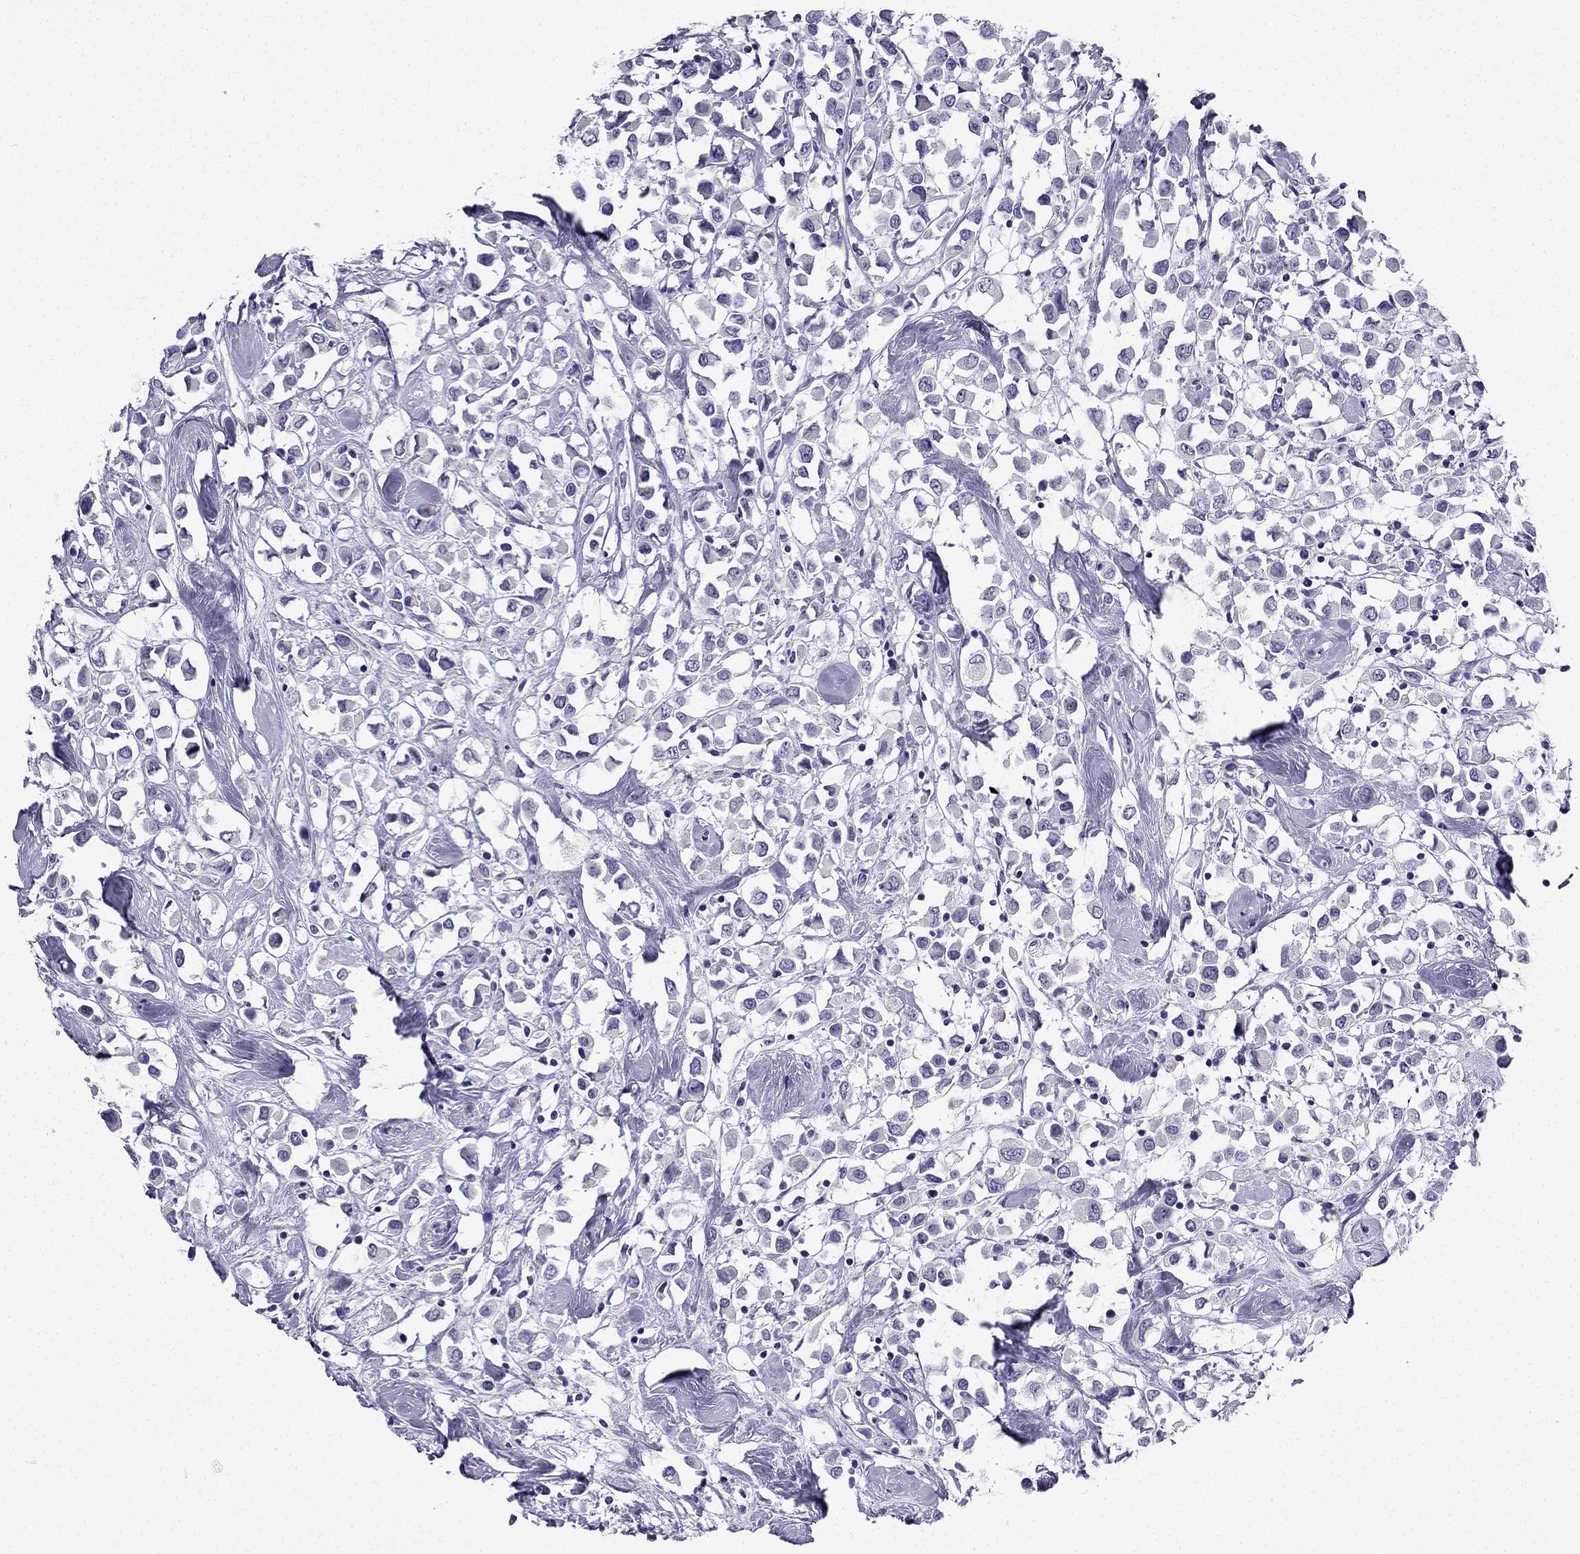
{"staining": {"intensity": "negative", "quantity": "none", "location": "none"}, "tissue": "breast cancer", "cell_type": "Tumor cells", "image_type": "cancer", "snomed": [{"axis": "morphology", "description": "Duct carcinoma"}, {"axis": "topography", "description": "Breast"}], "caption": "Immunohistochemistry (IHC) of human breast cancer exhibits no expression in tumor cells. (Brightfield microscopy of DAB immunohistochemistry at high magnification).", "gene": "NPTX1", "patient": {"sex": "female", "age": 61}}